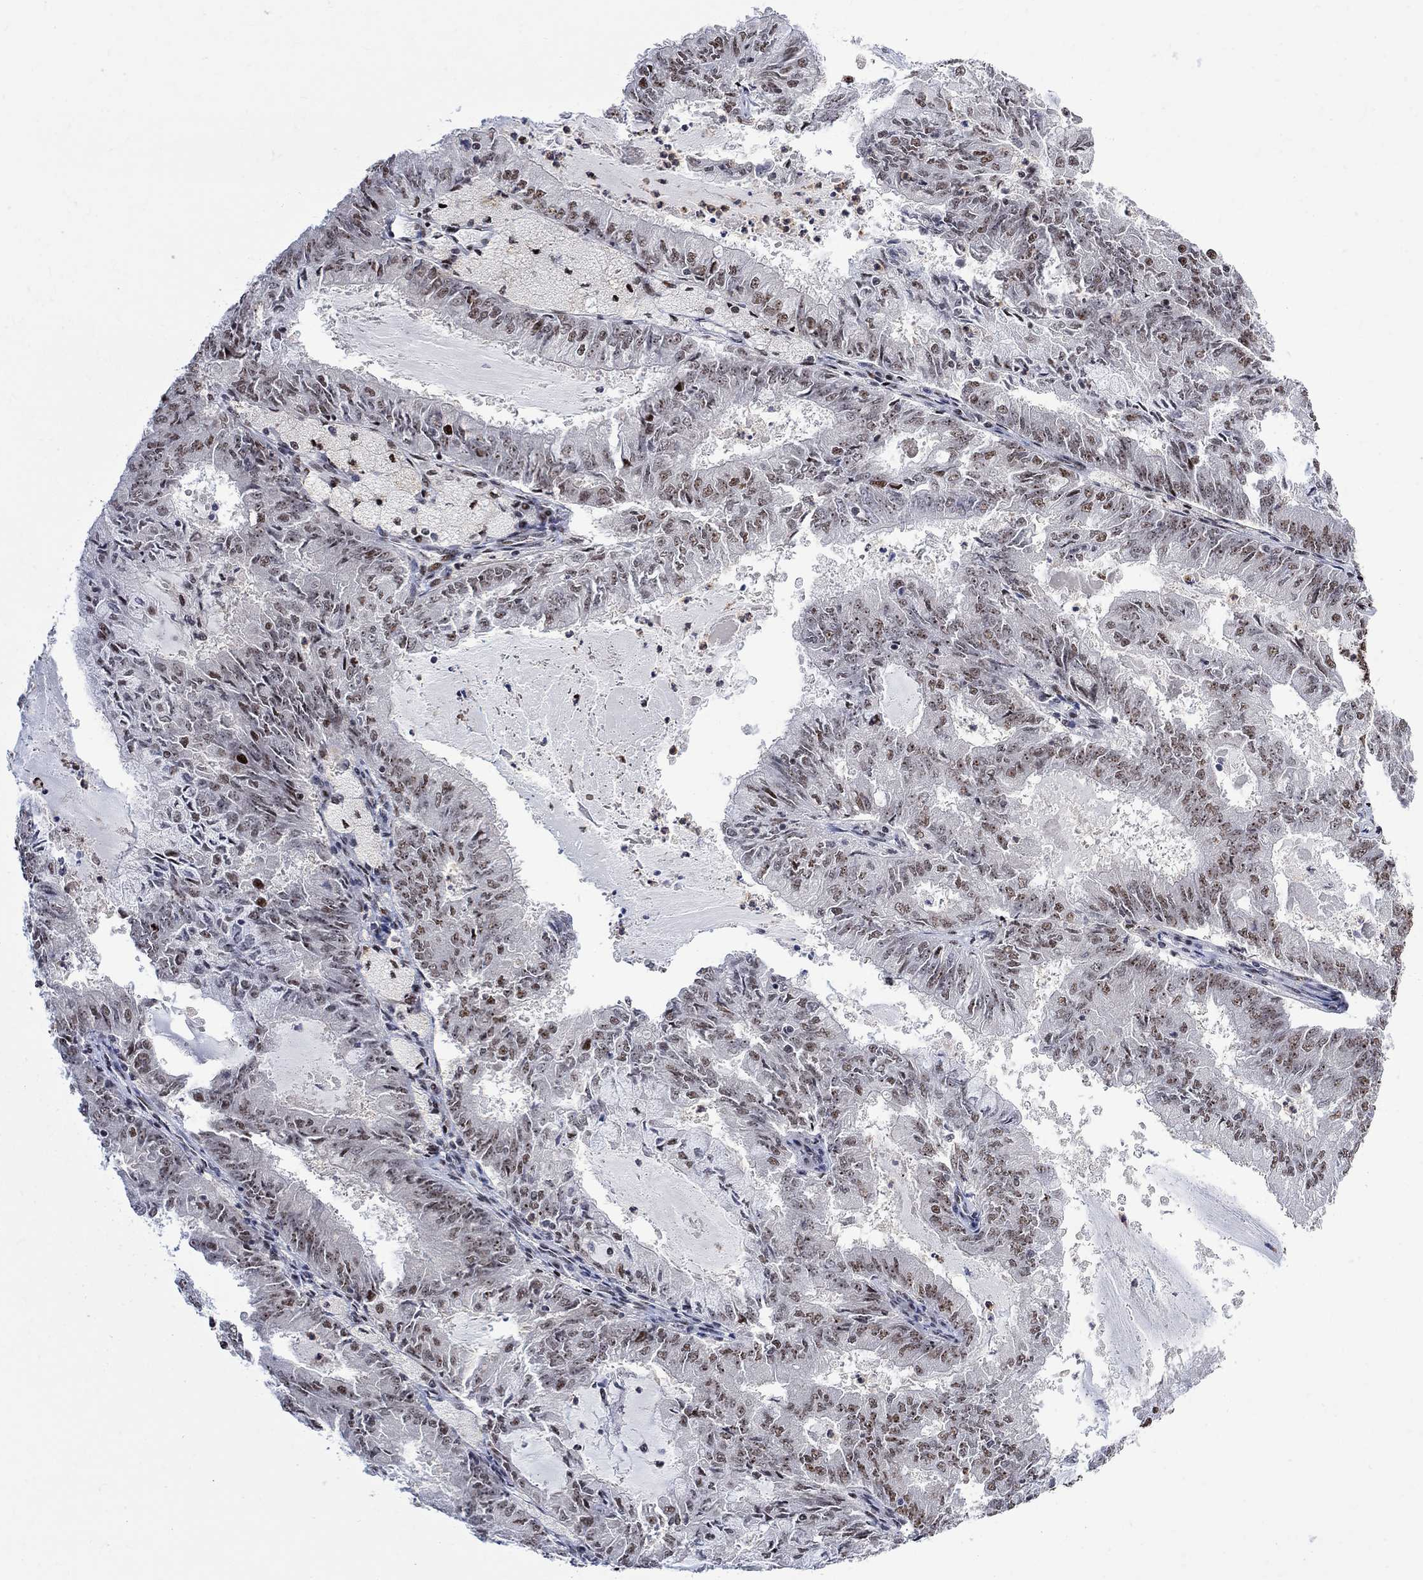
{"staining": {"intensity": "moderate", "quantity": "<25%", "location": "nuclear"}, "tissue": "endometrial cancer", "cell_type": "Tumor cells", "image_type": "cancer", "snomed": [{"axis": "morphology", "description": "Adenocarcinoma, NOS"}, {"axis": "topography", "description": "Endometrium"}], "caption": "Immunohistochemical staining of human endometrial cancer reveals moderate nuclear protein expression in approximately <25% of tumor cells.", "gene": "E4F1", "patient": {"sex": "female", "age": 57}}